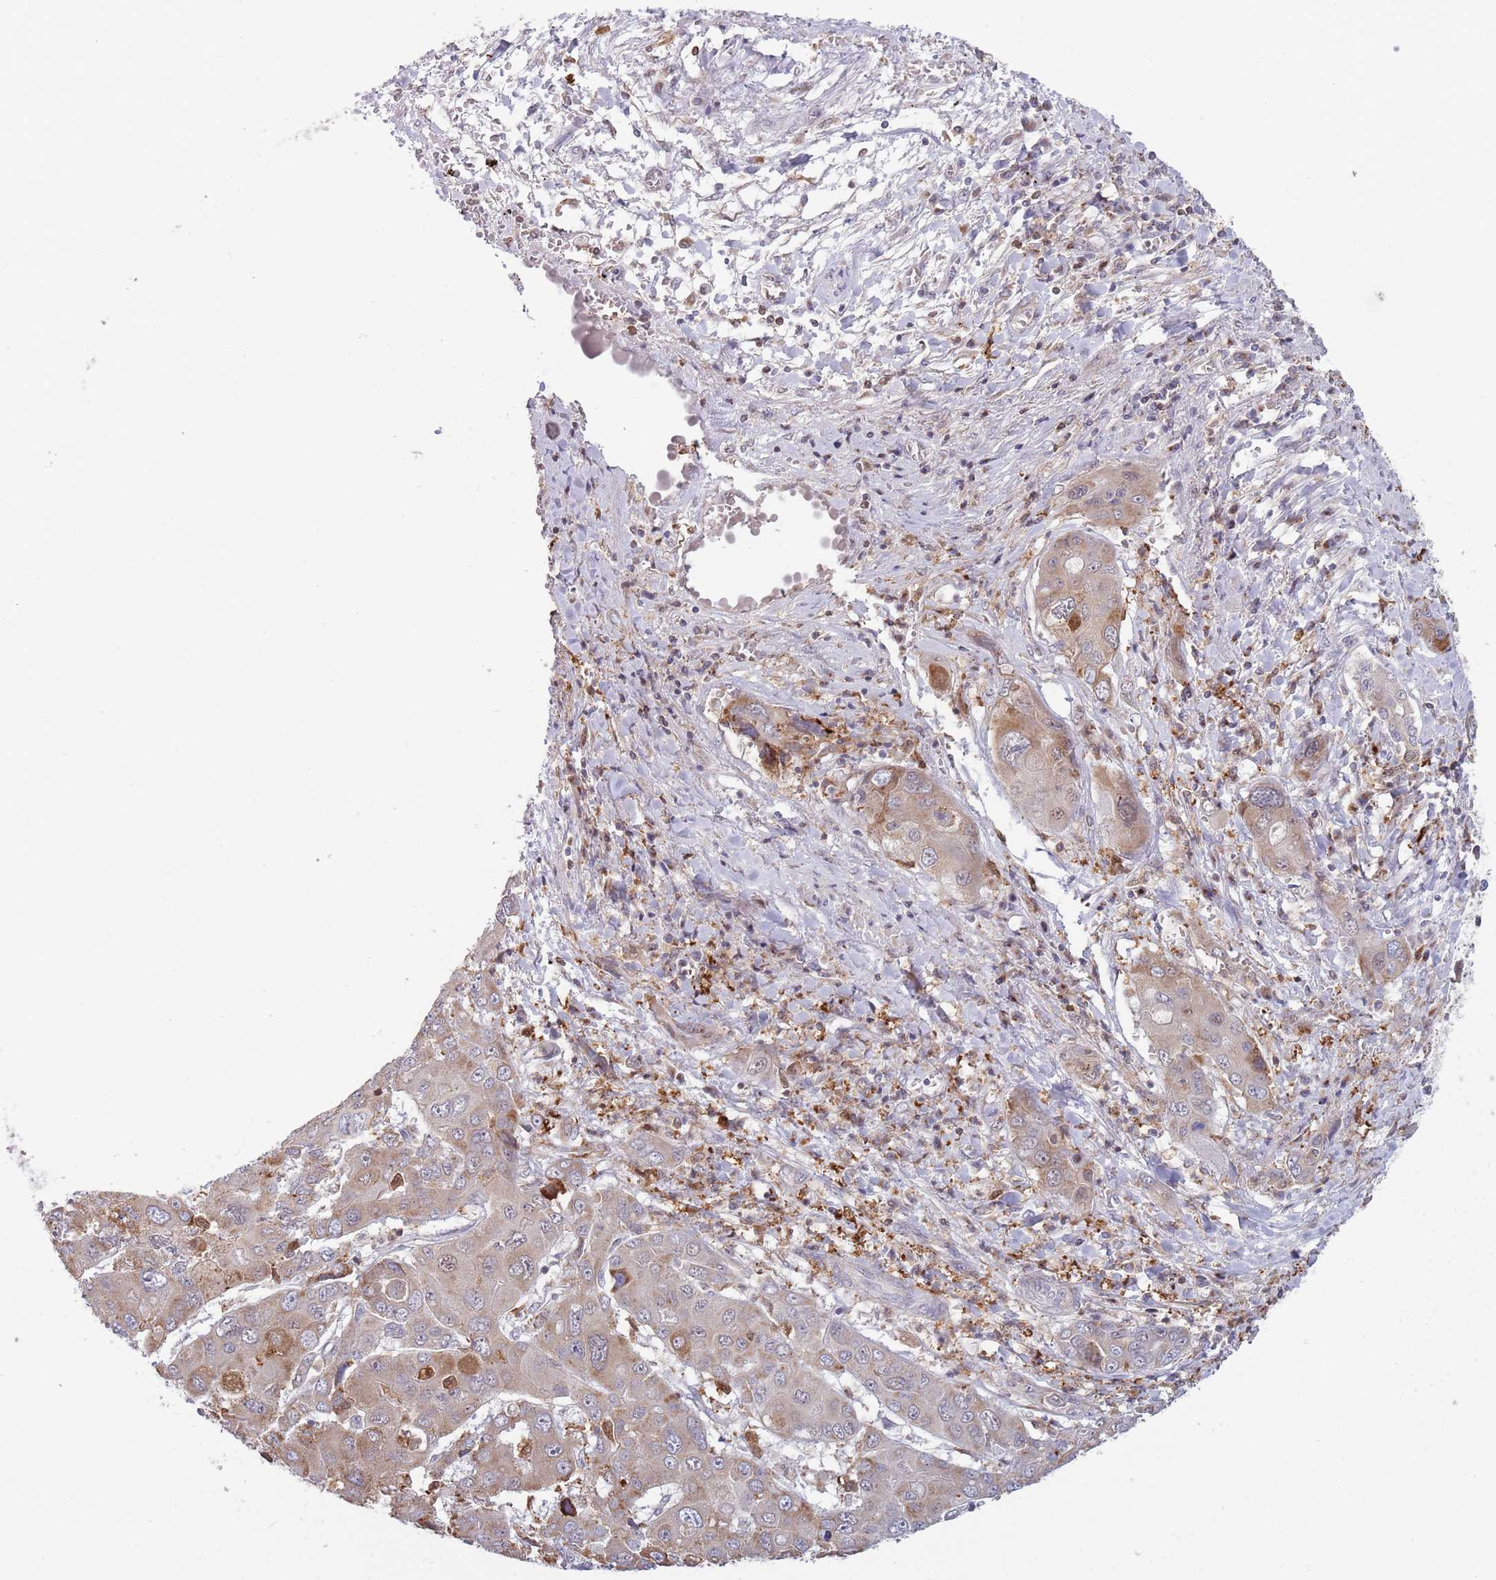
{"staining": {"intensity": "weak", "quantity": "<25%", "location": "cytoplasmic/membranous,nuclear"}, "tissue": "liver cancer", "cell_type": "Tumor cells", "image_type": "cancer", "snomed": [{"axis": "morphology", "description": "Cholangiocarcinoma"}, {"axis": "topography", "description": "Liver"}], "caption": "IHC histopathology image of human liver cholangiocarcinoma stained for a protein (brown), which exhibits no positivity in tumor cells.", "gene": "CCNJL", "patient": {"sex": "male", "age": 67}}